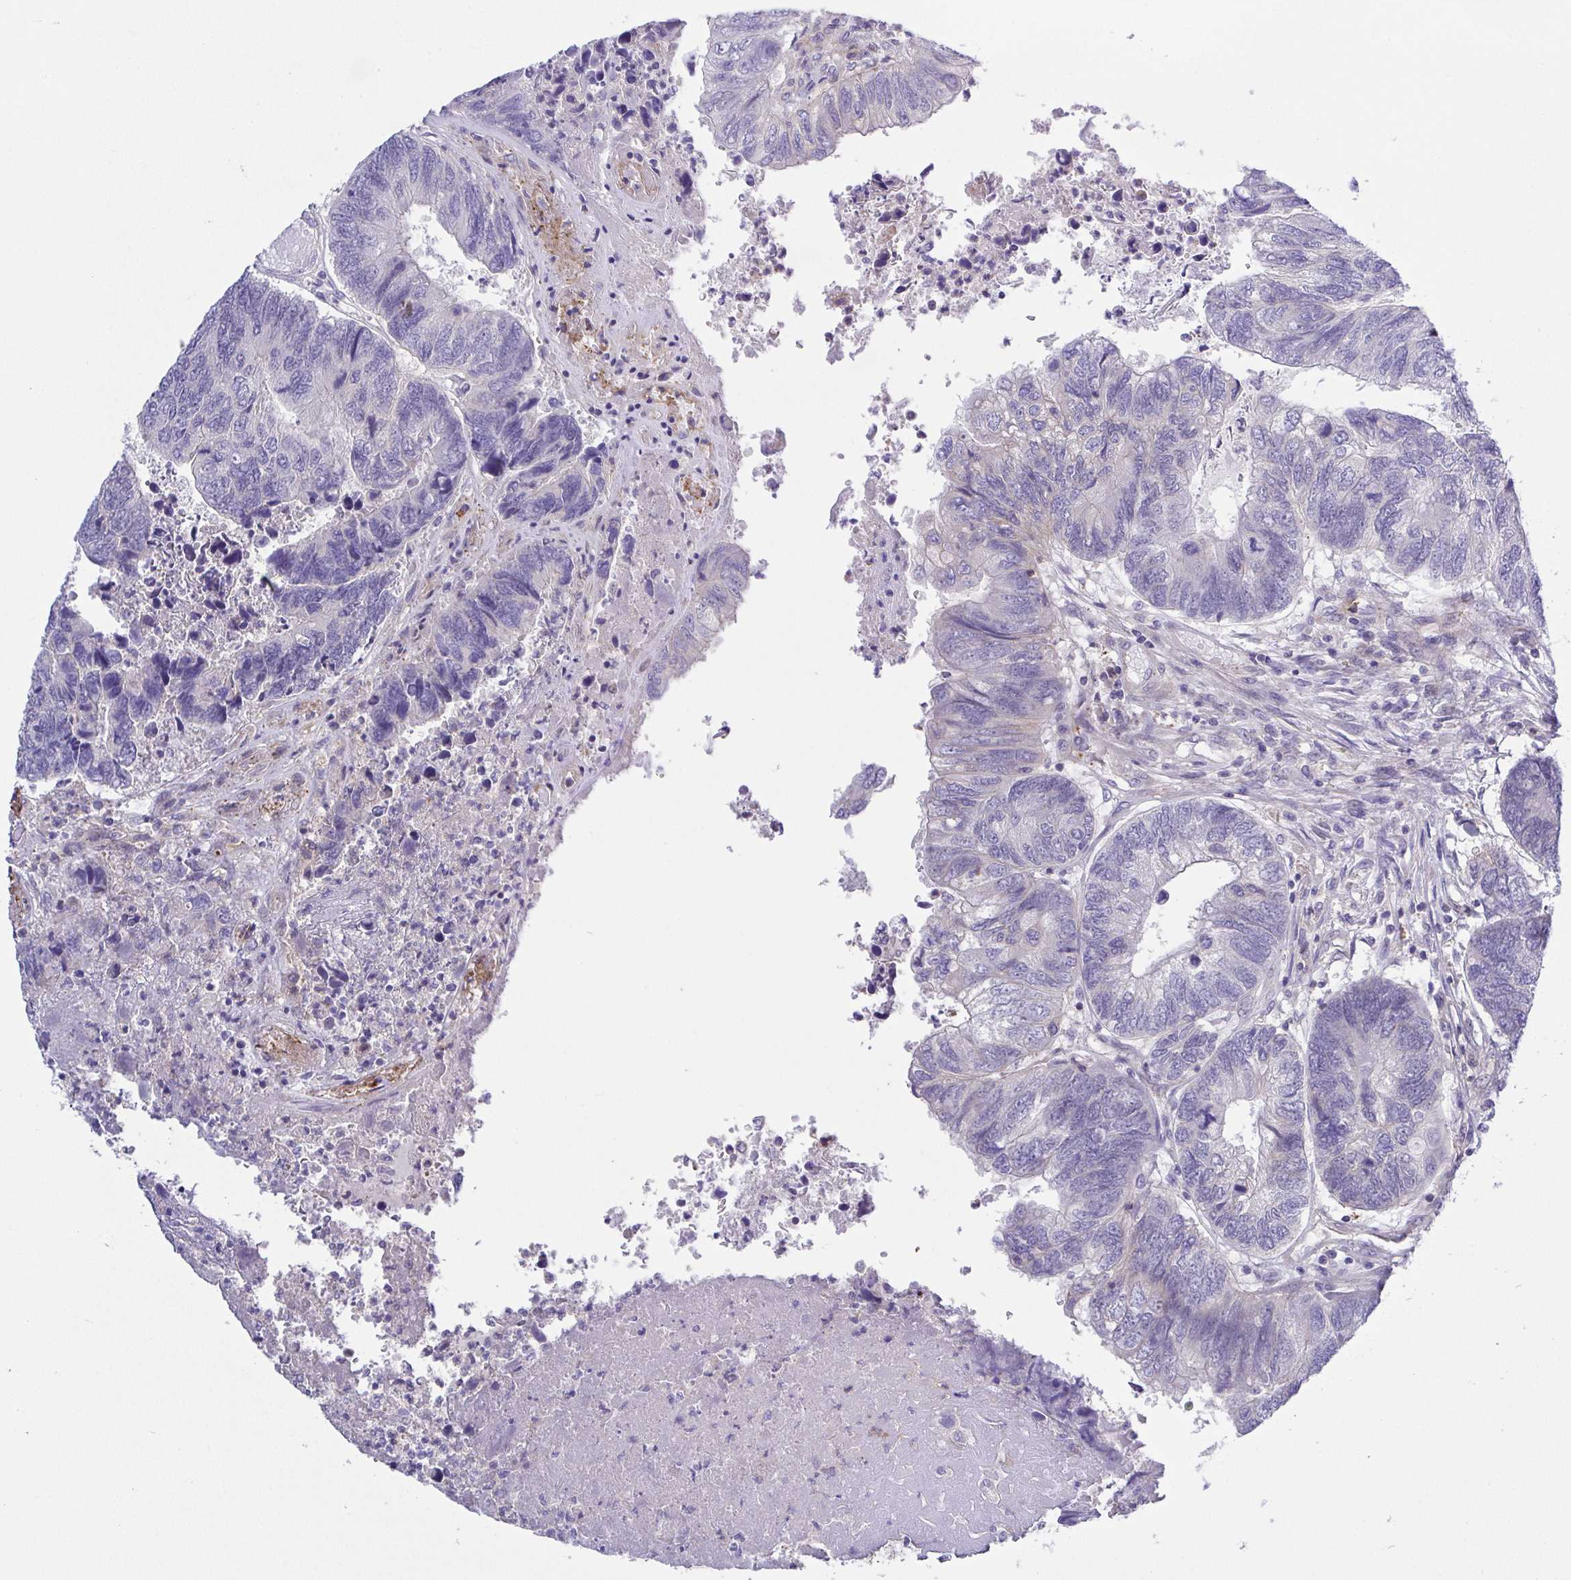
{"staining": {"intensity": "negative", "quantity": "none", "location": "none"}, "tissue": "colorectal cancer", "cell_type": "Tumor cells", "image_type": "cancer", "snomed": [{"axis": "morphology", "description": "Adenocarcinoma, NOS"}, {"axis": "topography", "description": "Colon"}], "caption": "The IHC histopathology image has no significant positivity in tumor cells of colorectal cancer (adenocarcinoma) tissue.", "gene": "PRR14L", "patient": {"sex": "female", "age": 67}}